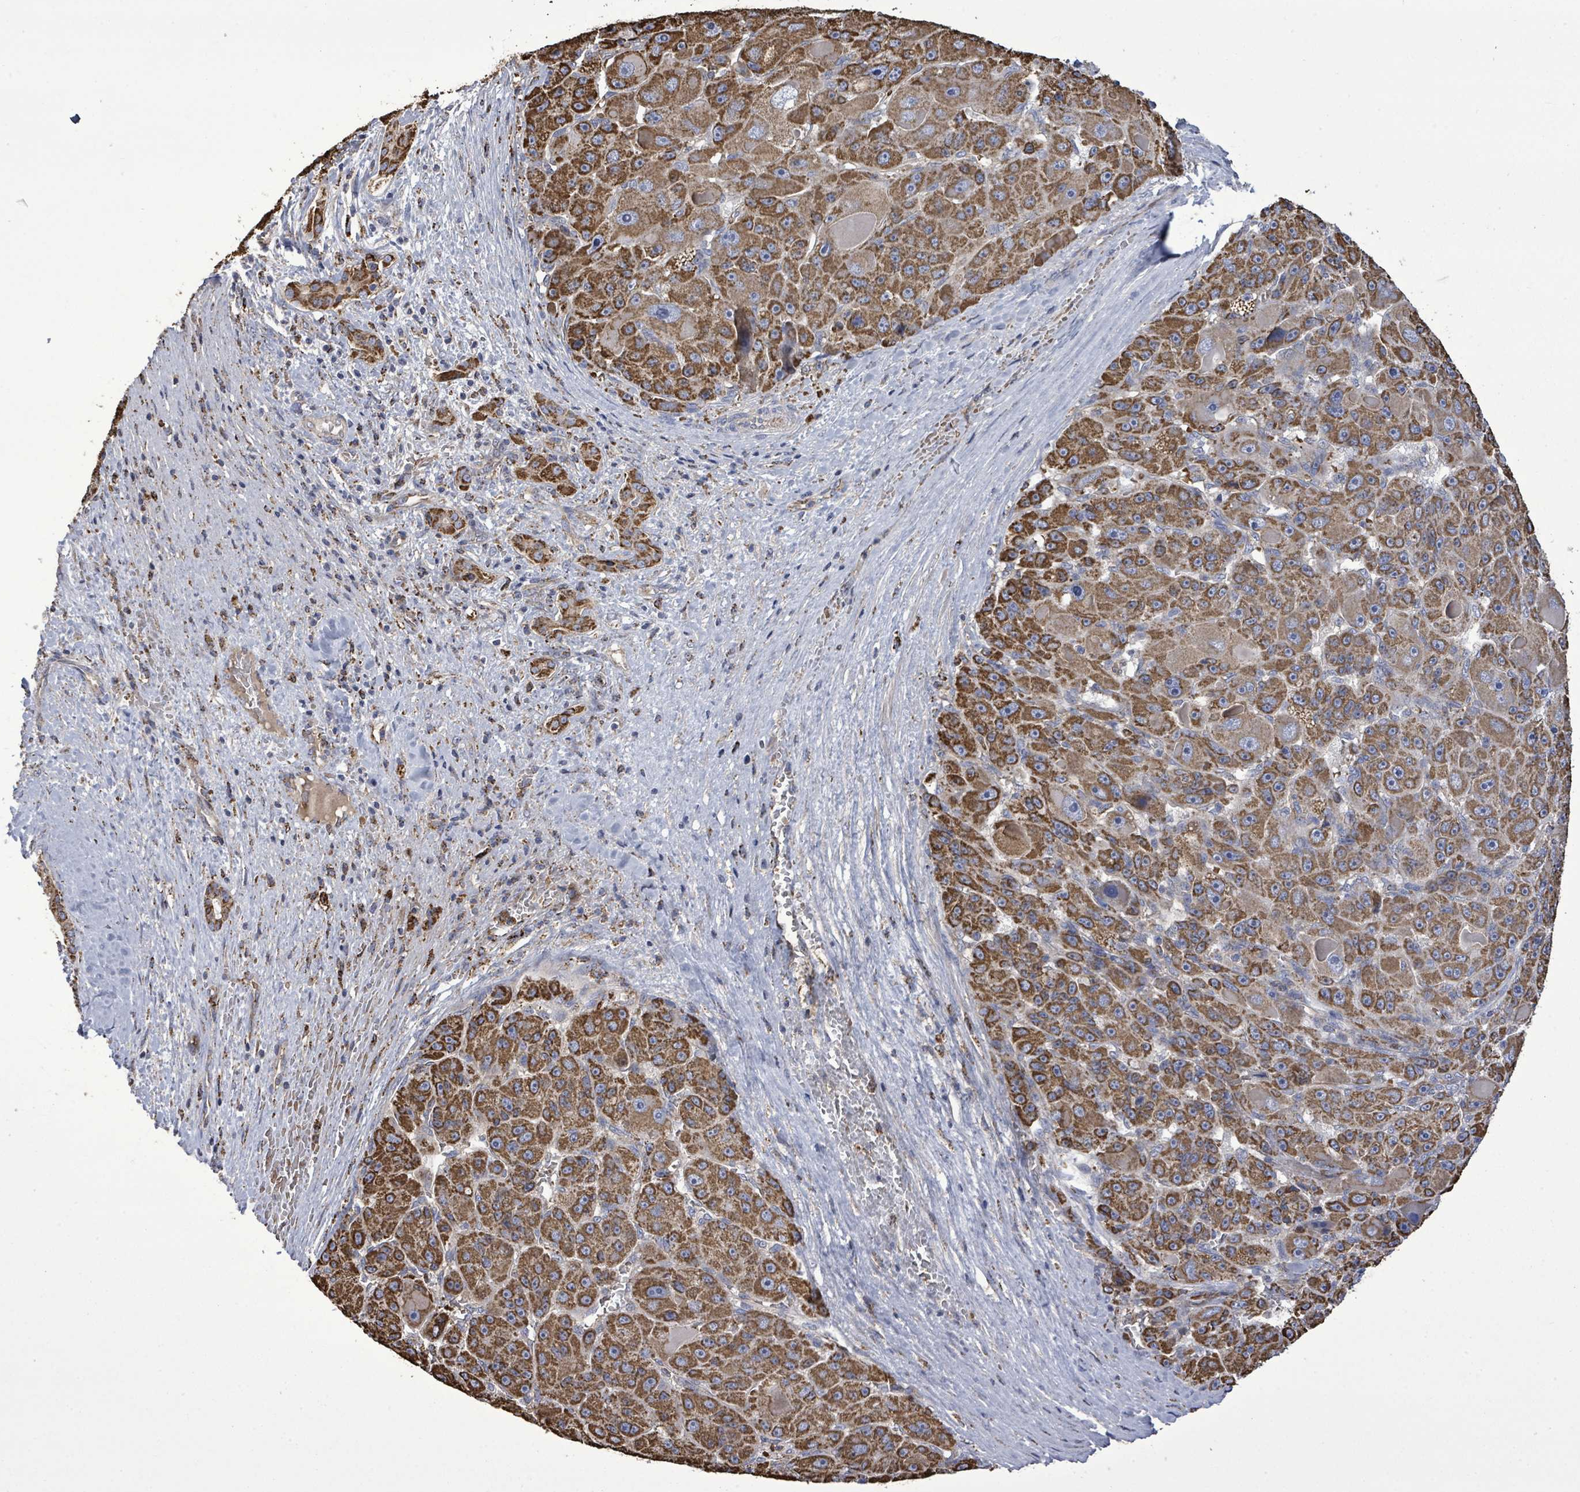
{"staining": {"intensity": "strong", "quantity": ">75%", "location": "cytoplasmic/membranous"}, "tissue": "liver cancer", "cell_type": "Tumor cells", "image_type": "cancer", "snomed": [{"axis": "morphology", "description": "Carcinoma, Hepatocellular, NOS"}, {"axis": "topography", "description": "Liver"}], "caption": "Immunohistochemistry photomicrograph of neoplastic tissue: liver hepatocellular carcinoma stained using immunohistochemistry (IHC) shows high levels of strong protein expression localized specifically in the cytoplasmic/membranous of tumor cells, appearing as a cytoplasmic/membranous brown color.", "gene": "MTMR12", "patient": {"sex": "male", "age": 76}}